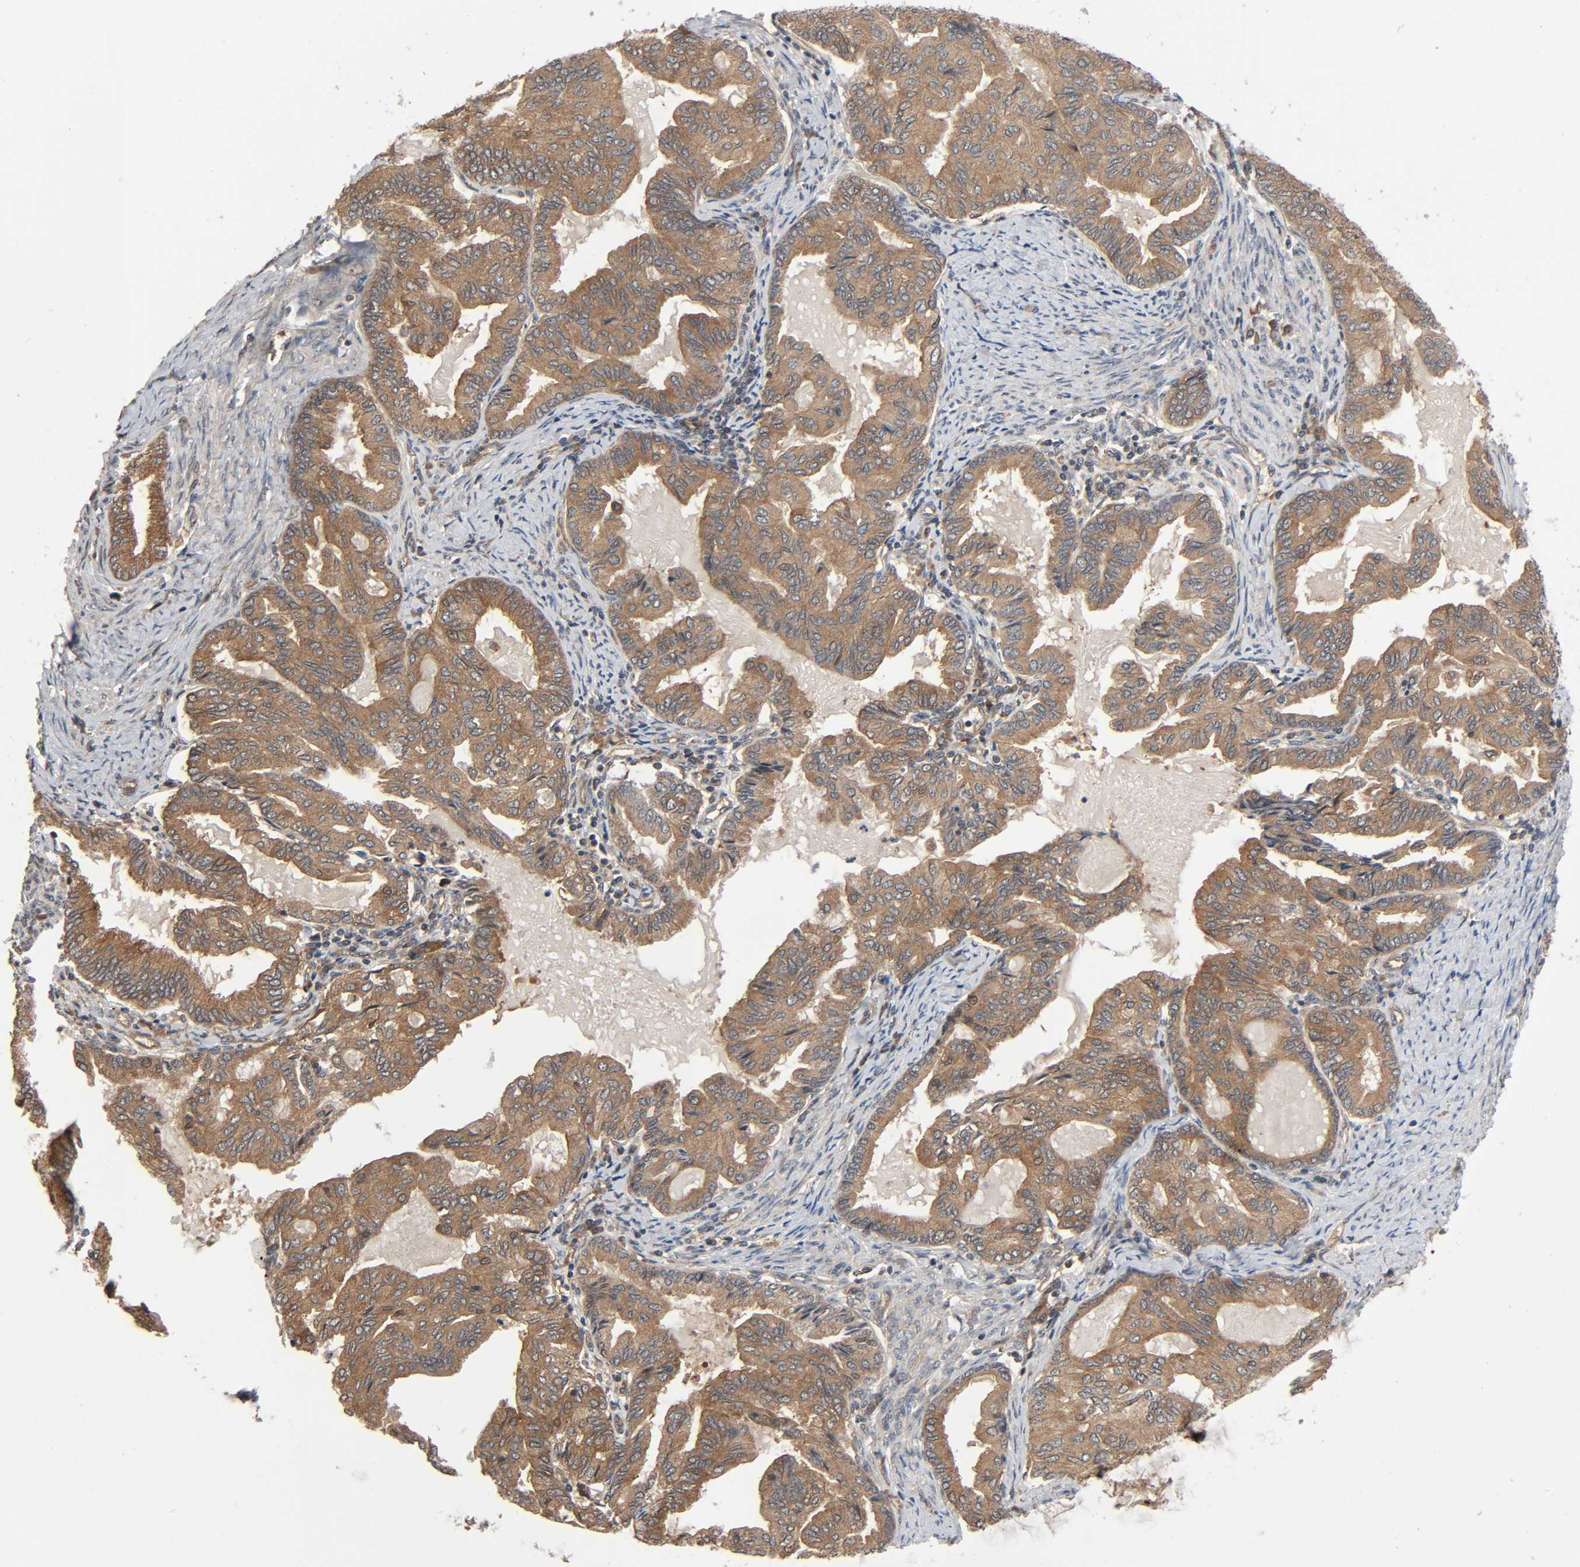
{"staining": {"intensity": "moderate", "quantity": ">75%", "location": "cytoplasmic/membranous"}, "tissue": "endometrial cancer", "cell_type": "Tumor cells", "image_type": "cancer", "snomed": [{"axis": "morphology", "description": "Adenocarcinoma, NOS"}, {"axis": "topography", "description": "Endometrium"}], "caption": "Approximately >75% of tumor cells in human adenocarcinoma (endometrial) show moderate cytoplasmic/membranous protein positivity as visualized by brown immunohistochemical staining.", "gene": "PPP2R1B", "patient": {"sex": "female", "age": 86}}